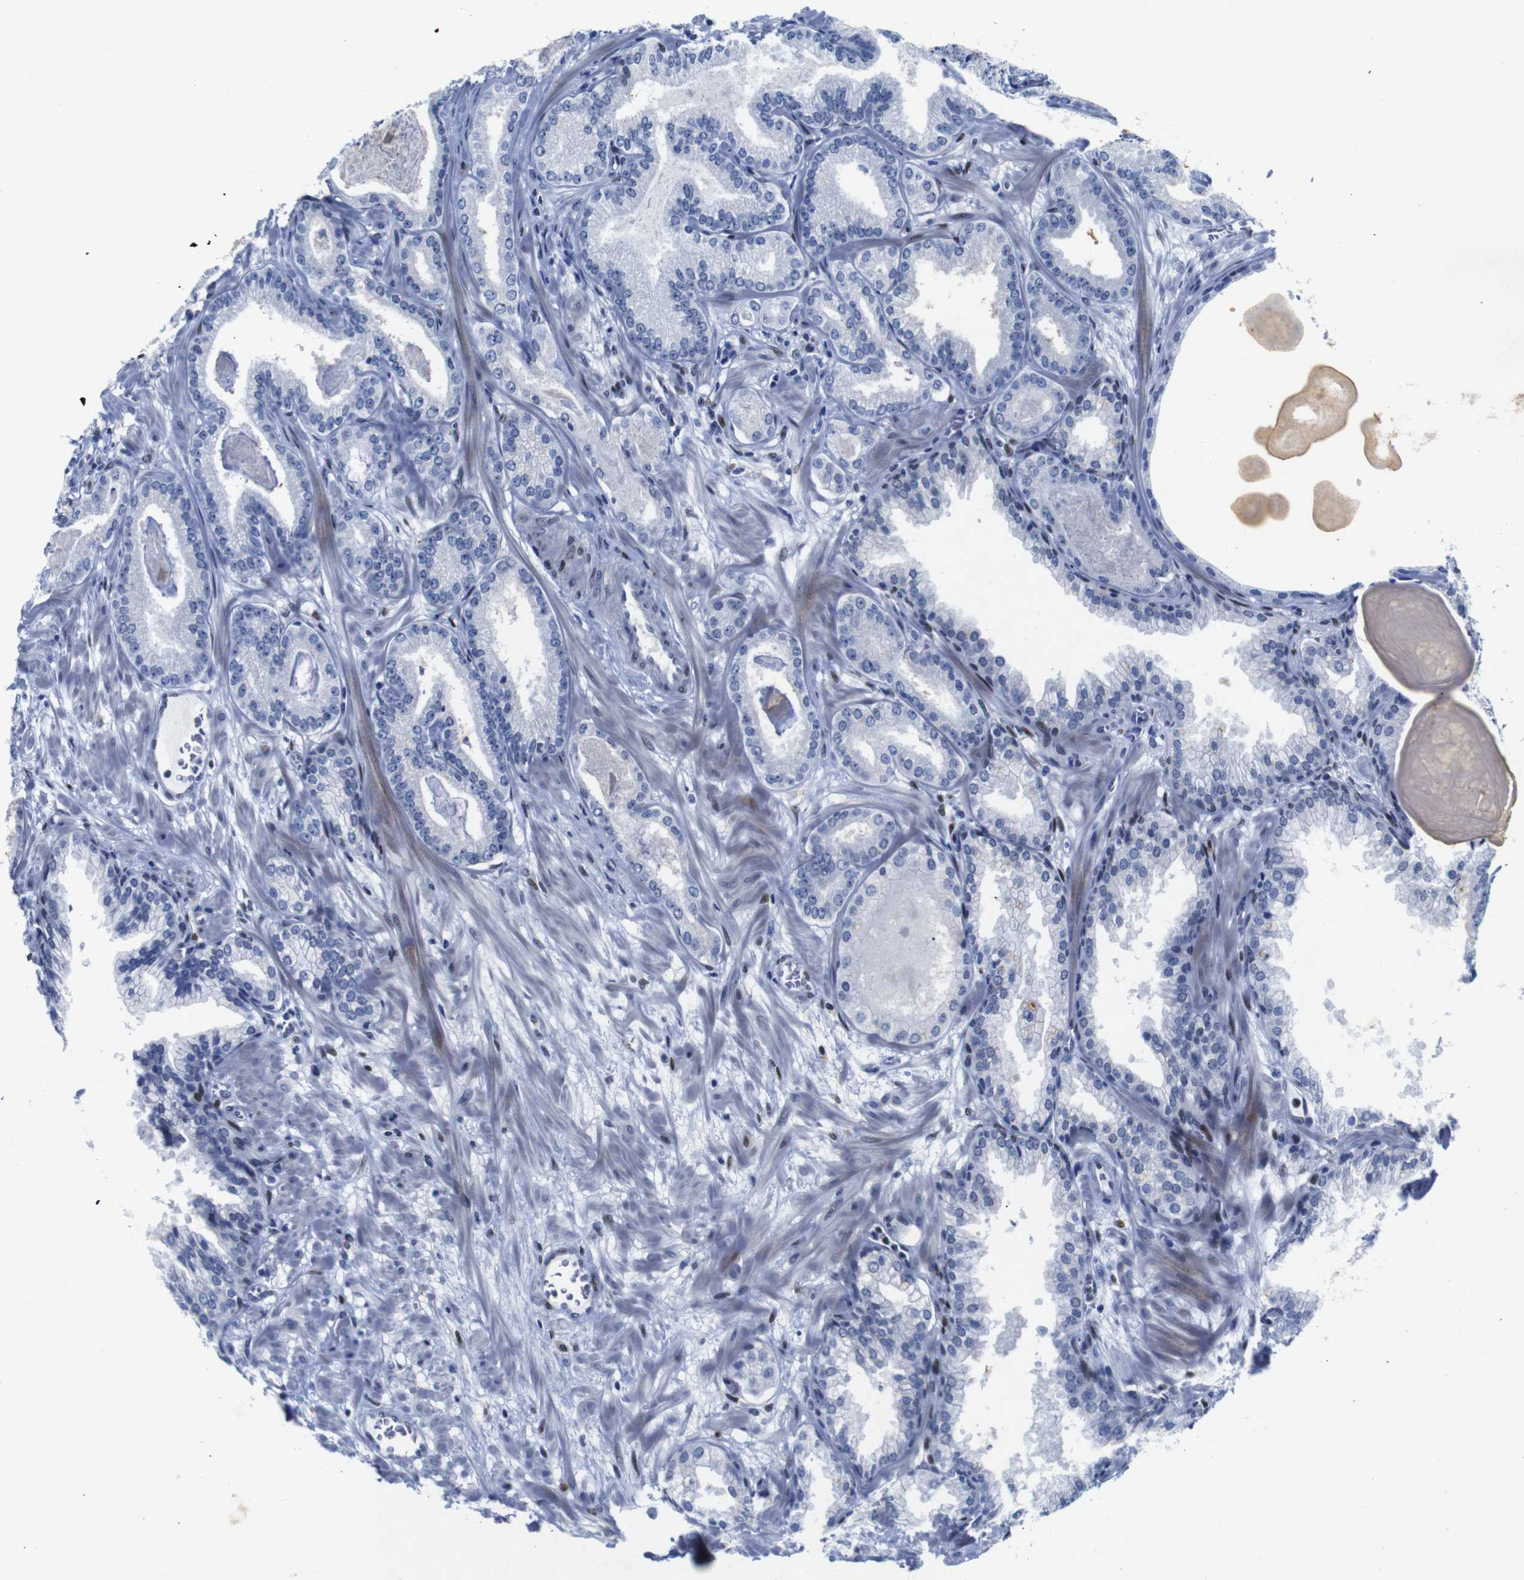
{"staining": {"intensity": "negative", "quantity": "none", "location": "none"}, "tissue": "prostate cancer", "cell_type": "Tumor cells", "image_type": "cancer", "snomed": [{"axis": "morphology", "description": "Adenocarcinoma, Low grade"}, {"axis": "topography", "description": "Prostate"}], "caption": "The histopathology image shows no staining of tumor cells in prostate cancer.", "gene": "FOSL2", "patient": {"sex": "male", "age": 59}}